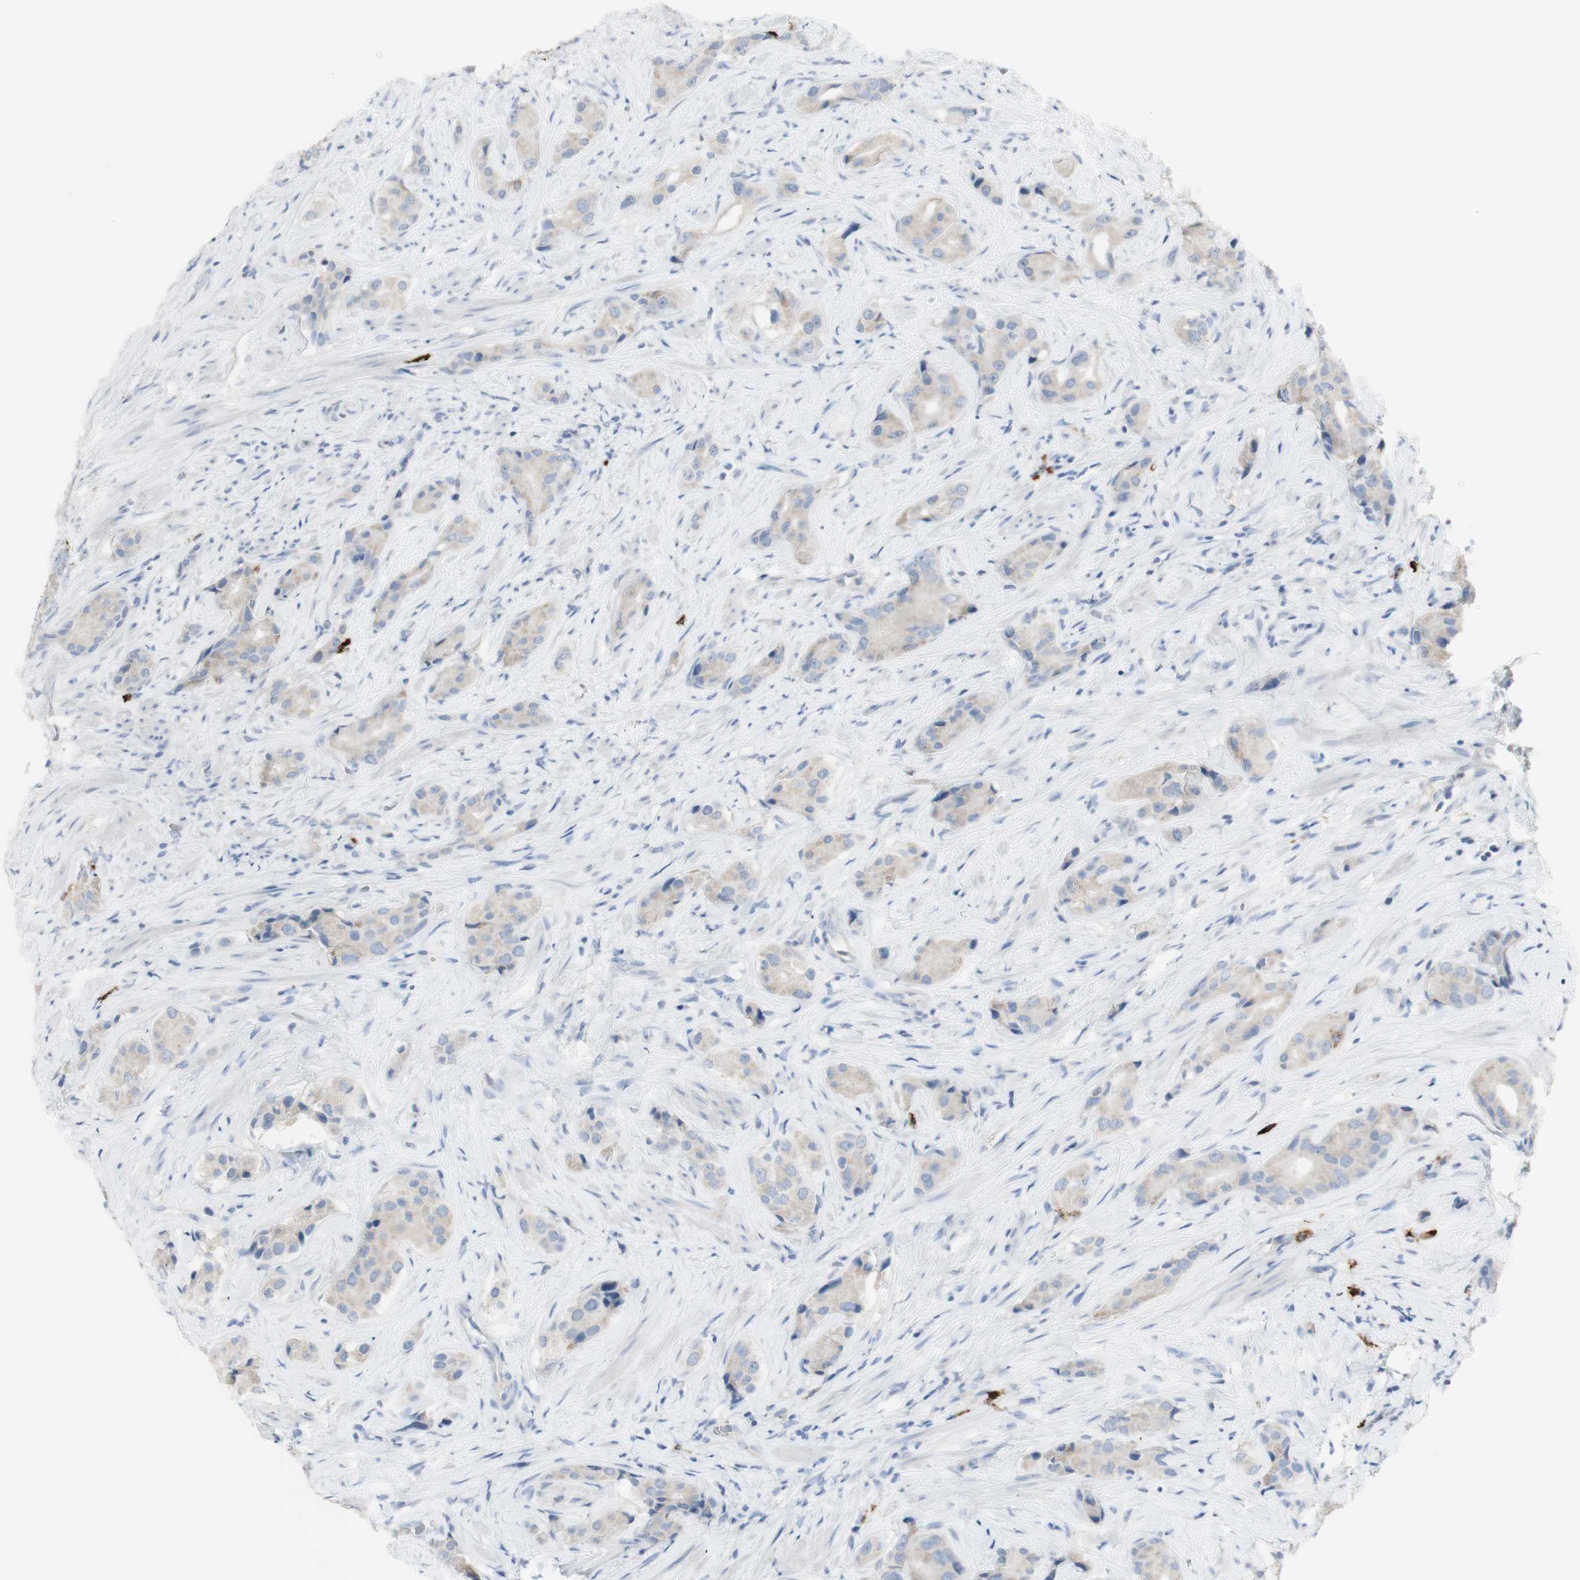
{"staining": {"intensity": "negative", "quantity": "none", "location": "none"}, "tissue": "prostate cancer", "cell_type": "Tumor cells", "image_type": "cancer", "snomed": [{"axis": "morphology", "description": "Adenocarcinoma, High grade"}, {"axis": "topography", "description": "Prostate"}], "caption": "Immunohistochemistry (IHC) micrograph of prostate adenocarcinoma (high-grade) stained for a protein (brown), which shows no positivity in tumor cells.", "gene": "CD207", "patient": {"sex": "male", "age": 71}}